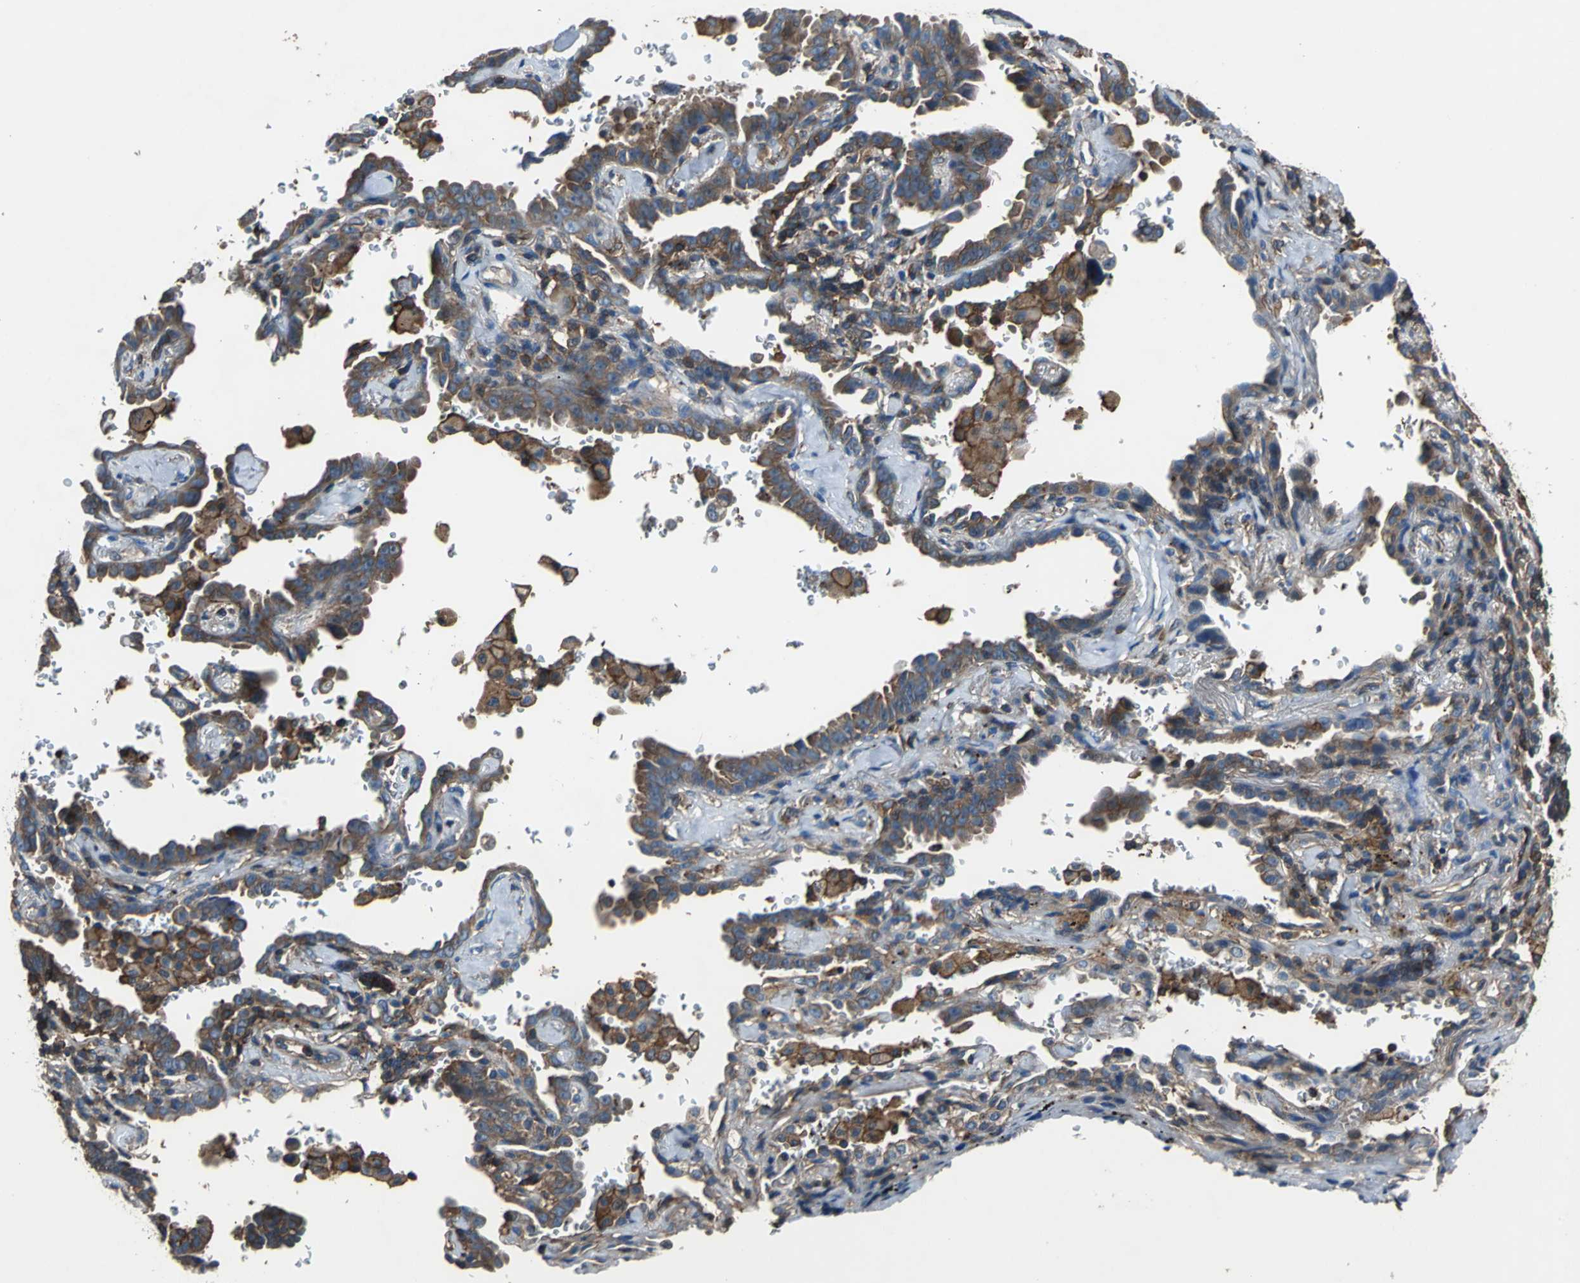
{"staining": {"intensity": "strong", "quantity": ">75%", "location": "cytoplasmic/membranous"}, "tissue": "lung cancer", "cell_type": "Tumor cells", "image_type": "cancer", "snomed": [{"axis": "morphology", "description": "Adenocarcinoma, NOS"}, {"axis": "topography", "description": "Lung"}], "caption": "Protein analysis of lung cancer tissue exhibits strong cytoplasmic/membranous expression in approximately >75% of tumor cells.", "gene": "PARVA", "patient": {"sex": "female", "age": 64}}